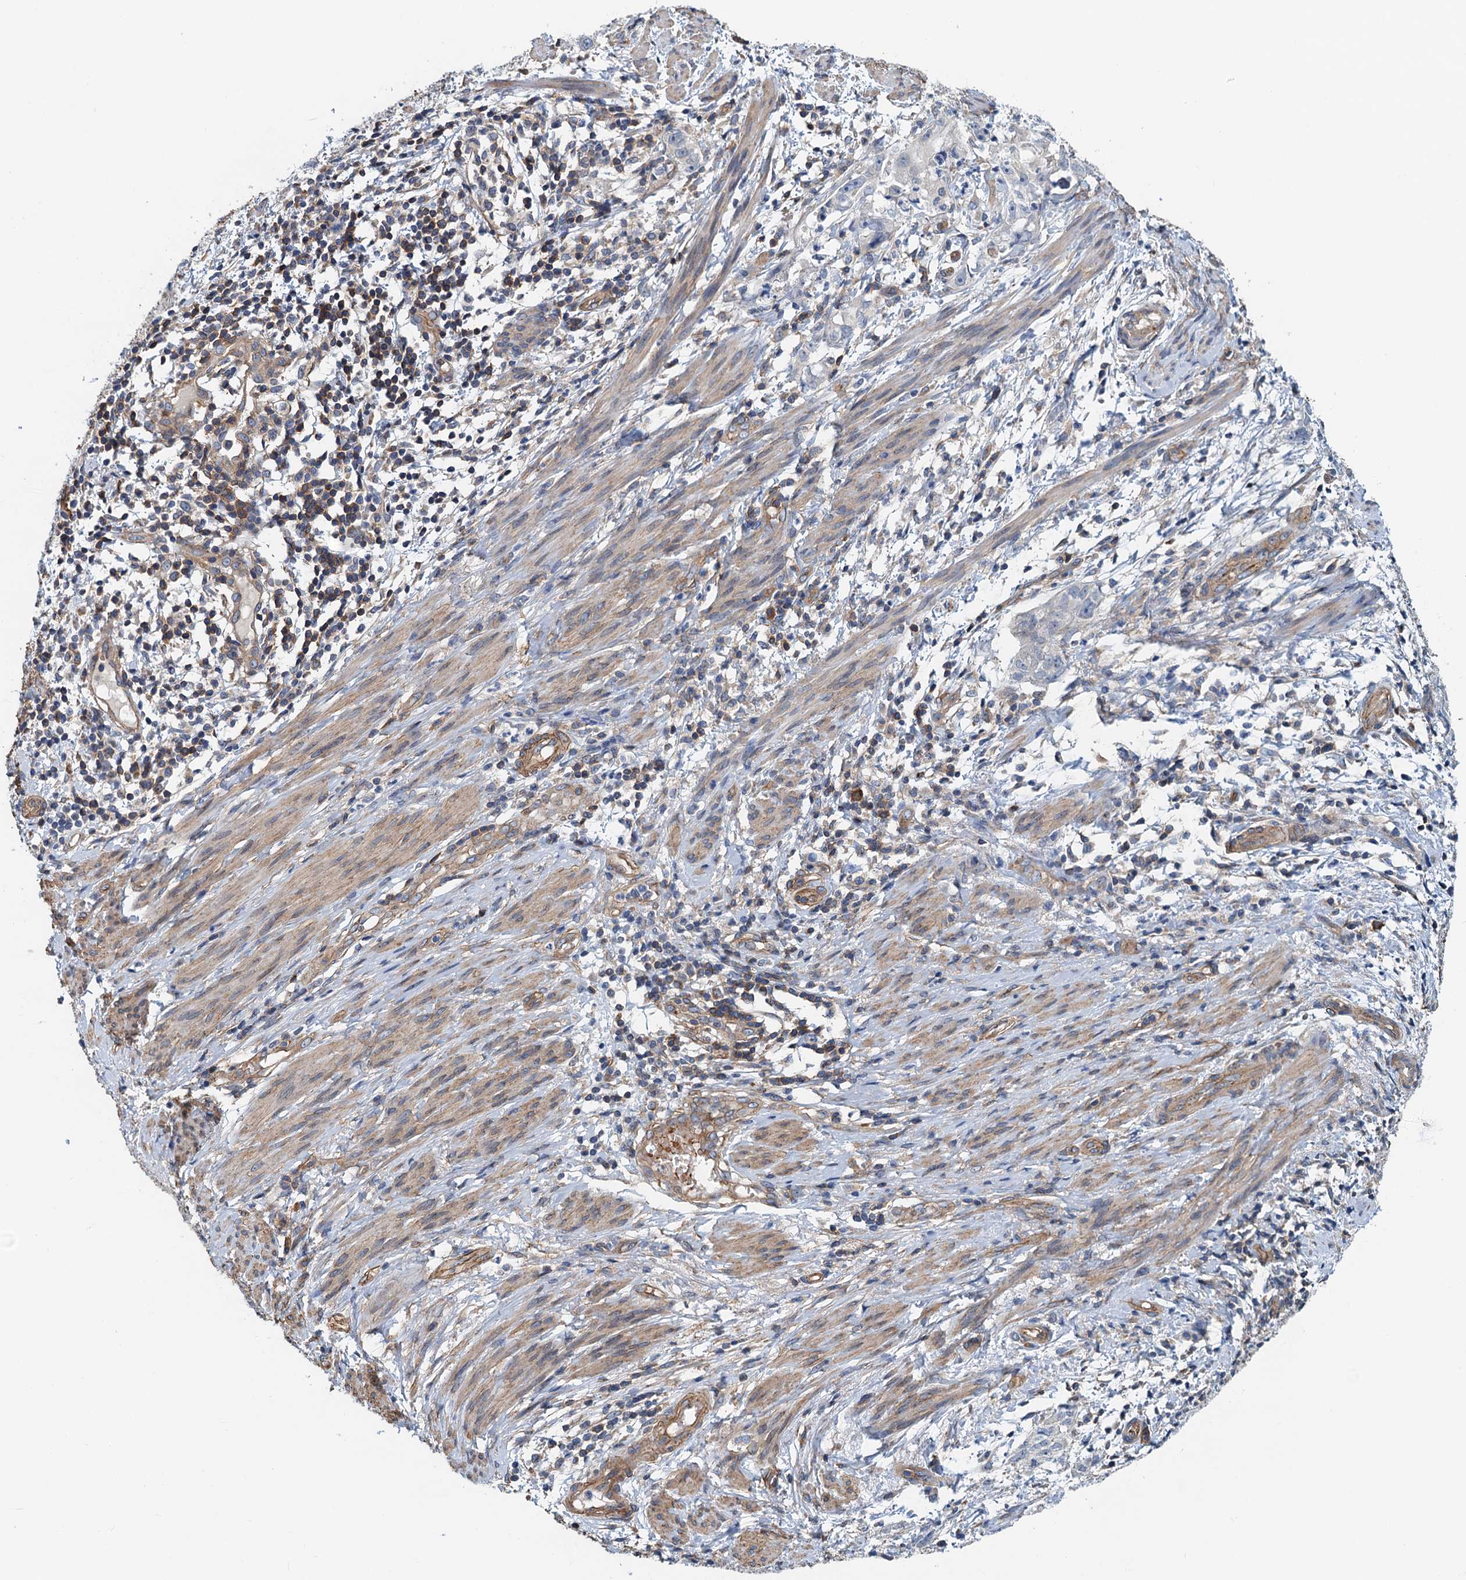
{"staining": {"intensity": "negative", "quantity": "none", "location": "none"}, "tissue": "endometrial cancer", "cell_type": "Tumor cells", "image_type": "cancer", "snomed": [{"axis": "morphology", "description": "Adenocarcinoma, NOS"}, {"axis": "topography", "description": "Endometrium"}], "caption": "Tumor cells show no significant protein expression in endometrial adenocarcinoma.", "gene": "ROGDI", "patient": {"sex": "female", "age": 65}}